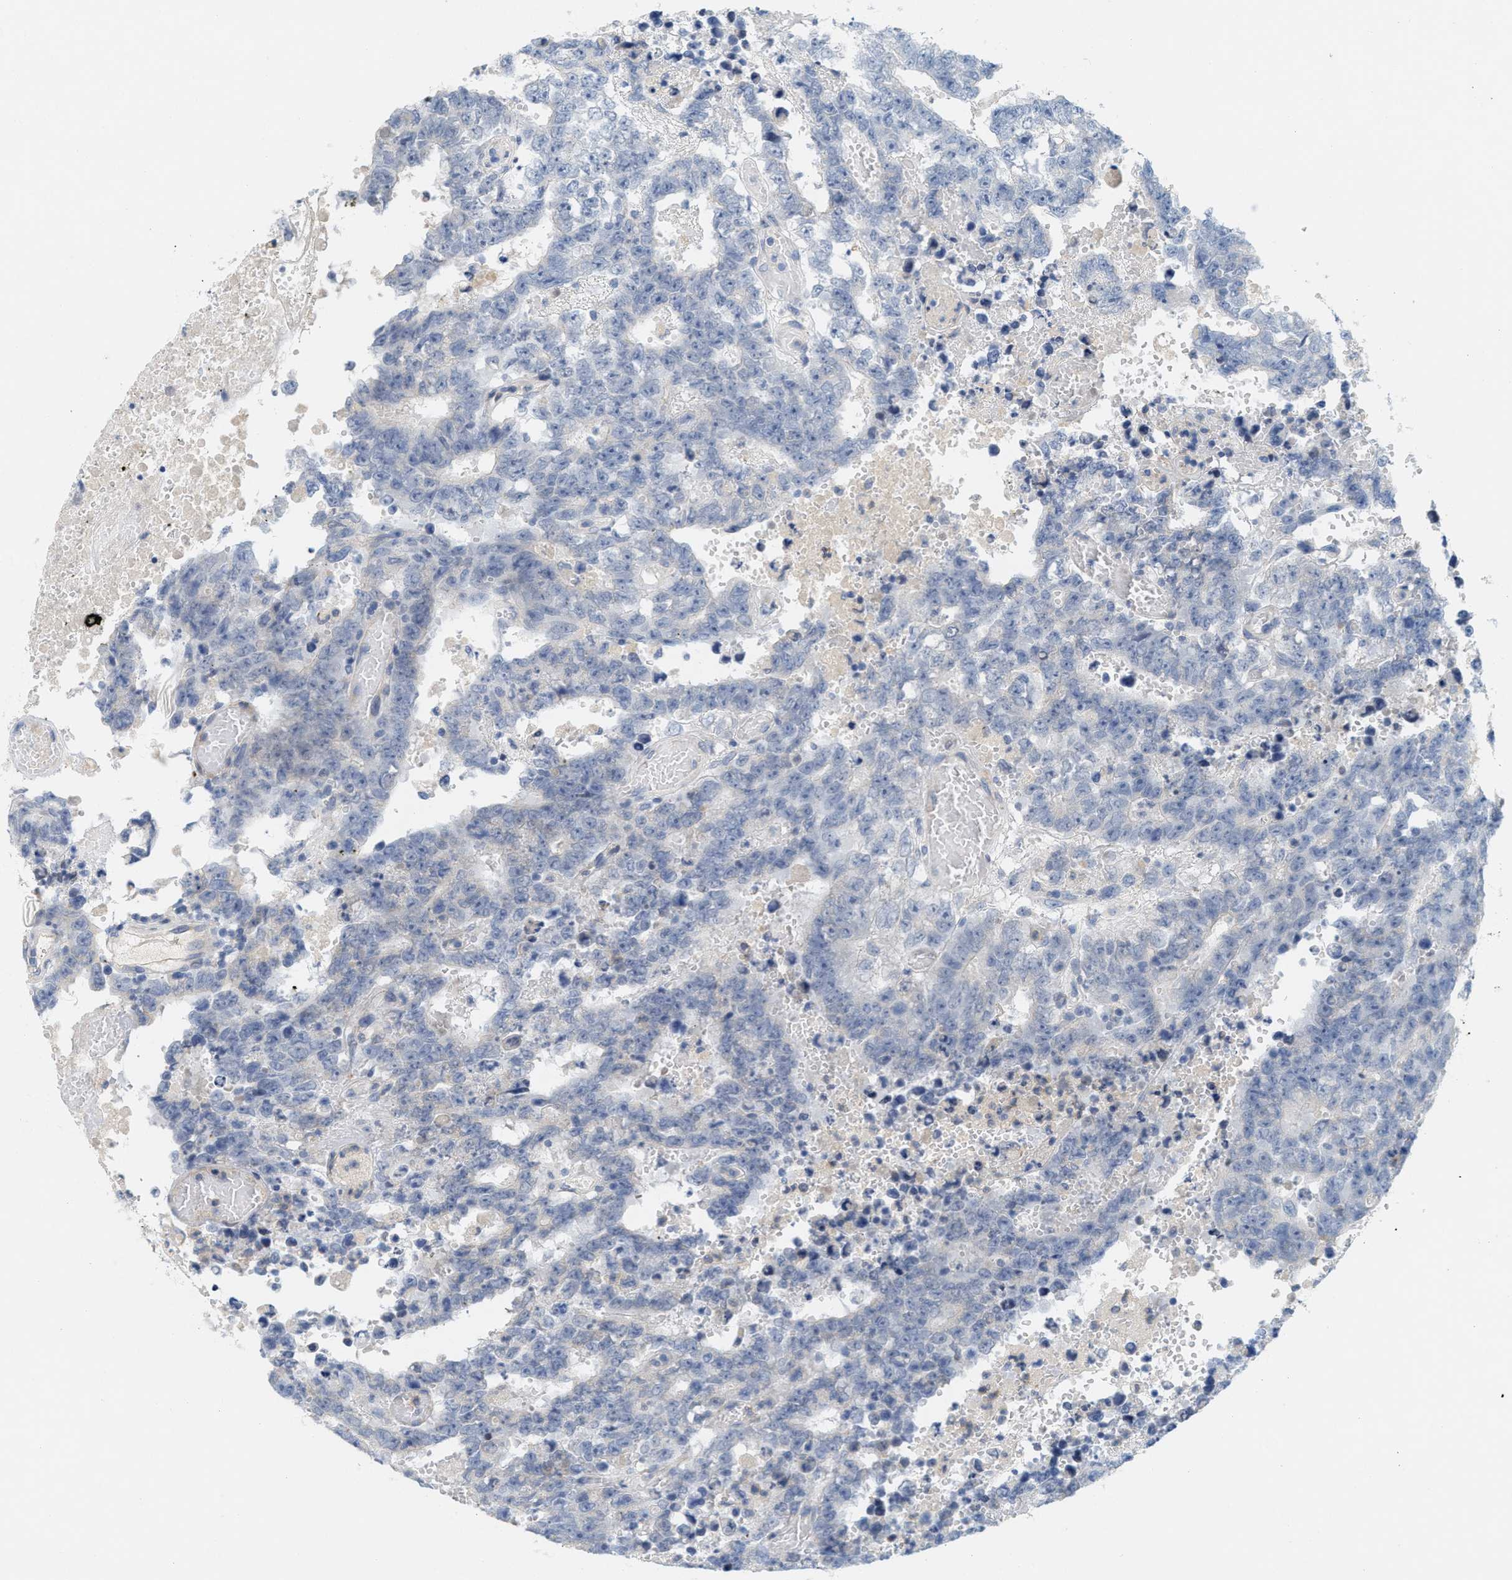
{"staining": {"intensity": "negative", "quantity": "none", "location": "none"}, "tissue": "testis cancer", "cell_type": "Tumor cells", "image_type": "cancer", "snomed": [{"axis": "morphology", "description": "Carcinoma, Embryonal, NOS"}, {"axis": "topography", "description": "Testis"}], "caption": "Testis embryonal carcinoma was stained to show a protein in brown. There is no significant expression in tumor cells.", "gene": "CPA2", "patient": {"sex": "male", "age": 25}}